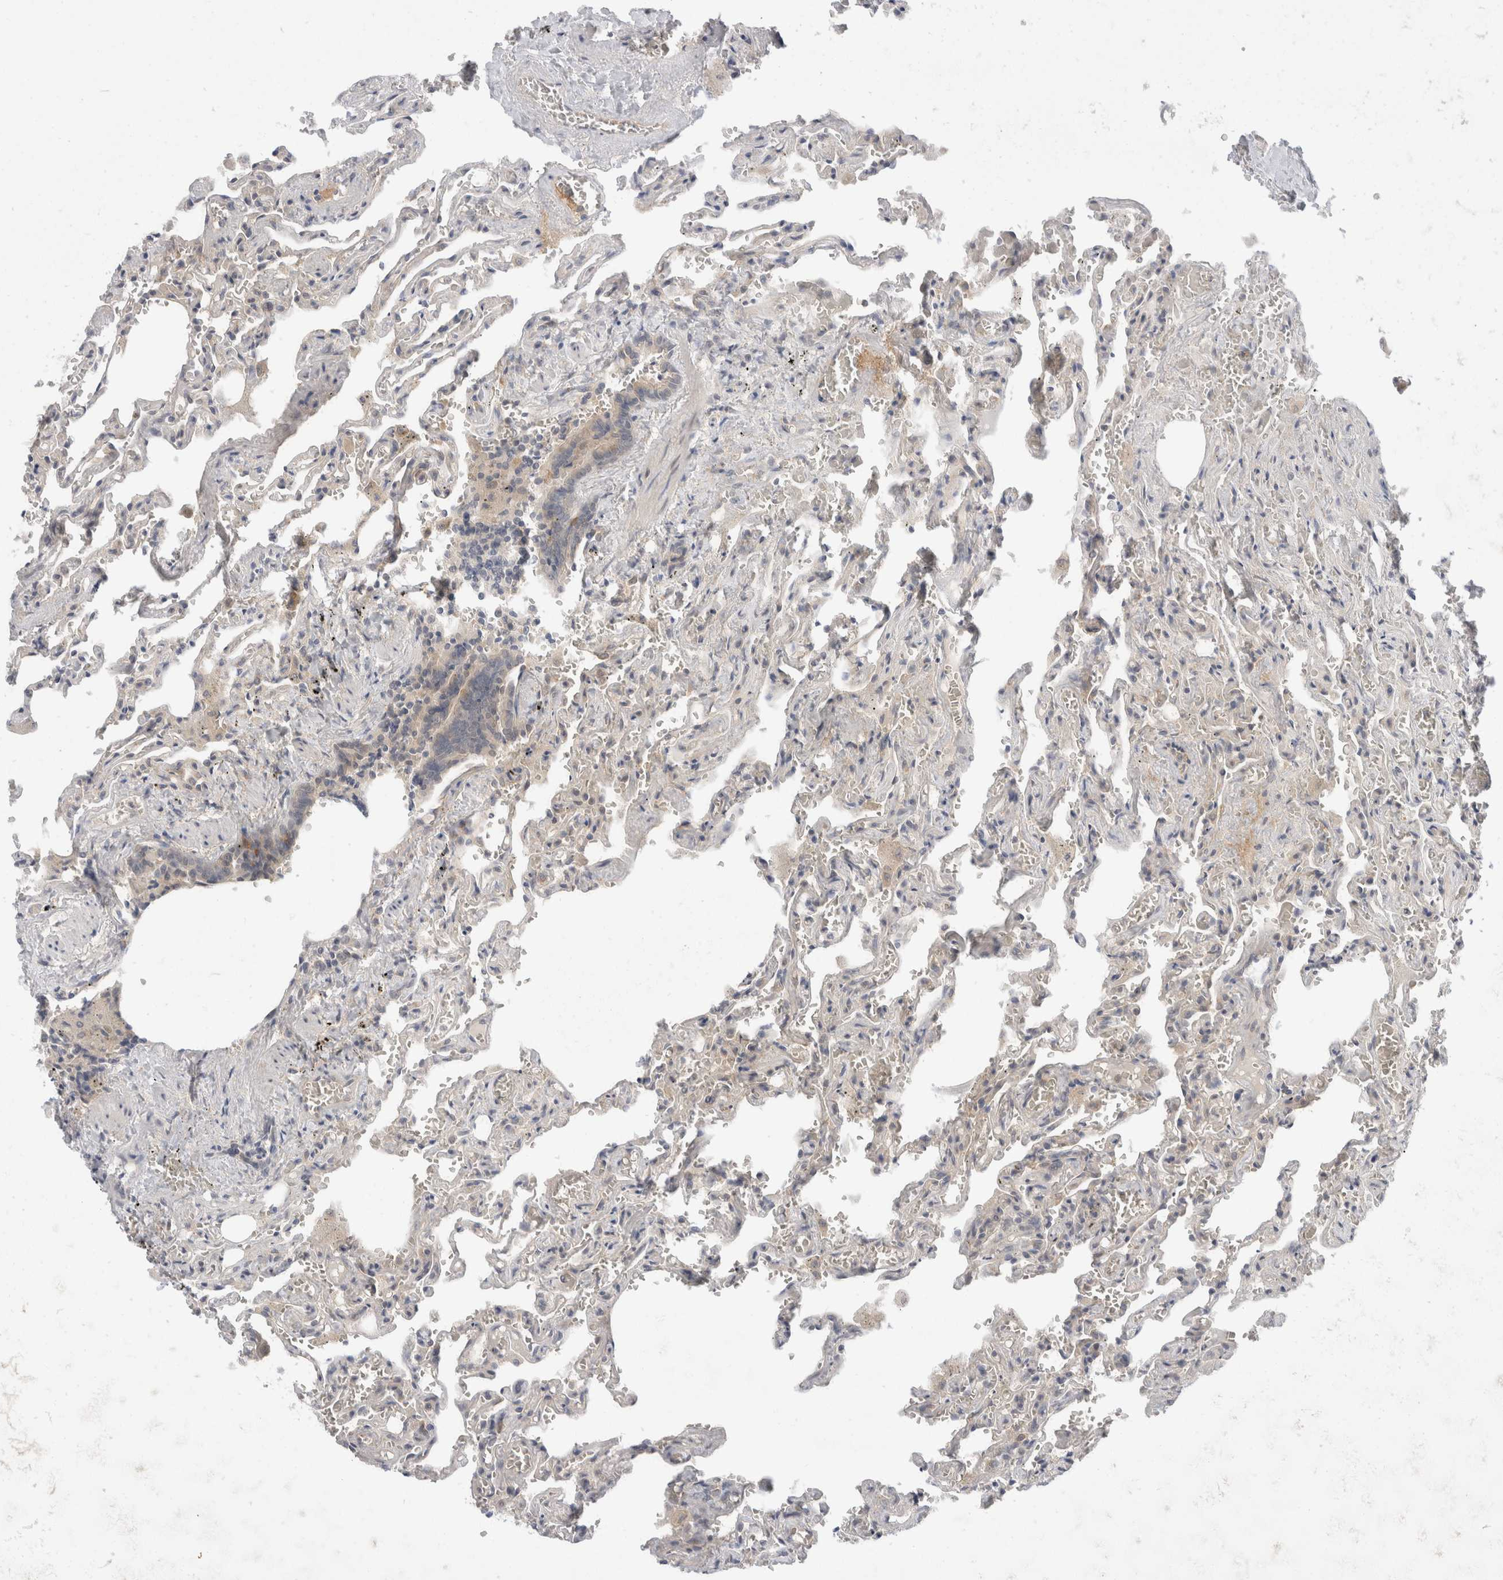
{"staining": {"intensity": "negative", "quantity": "none", "location": "none"}, "tissue": "lung", "cell_type": "Alveolar cells", "image_type": "normal", "snomed": [{"axis": "morphology", "description": "Normal tissue, NOS"}, {"axis": "topography", "description": "Lung"}], "caption": "This is an IHC histopathology image of normal human lung. There is no expression in alveolar cells.", "gene": "TOM1L2", "patient": {"sex": "male", "age": 21}}